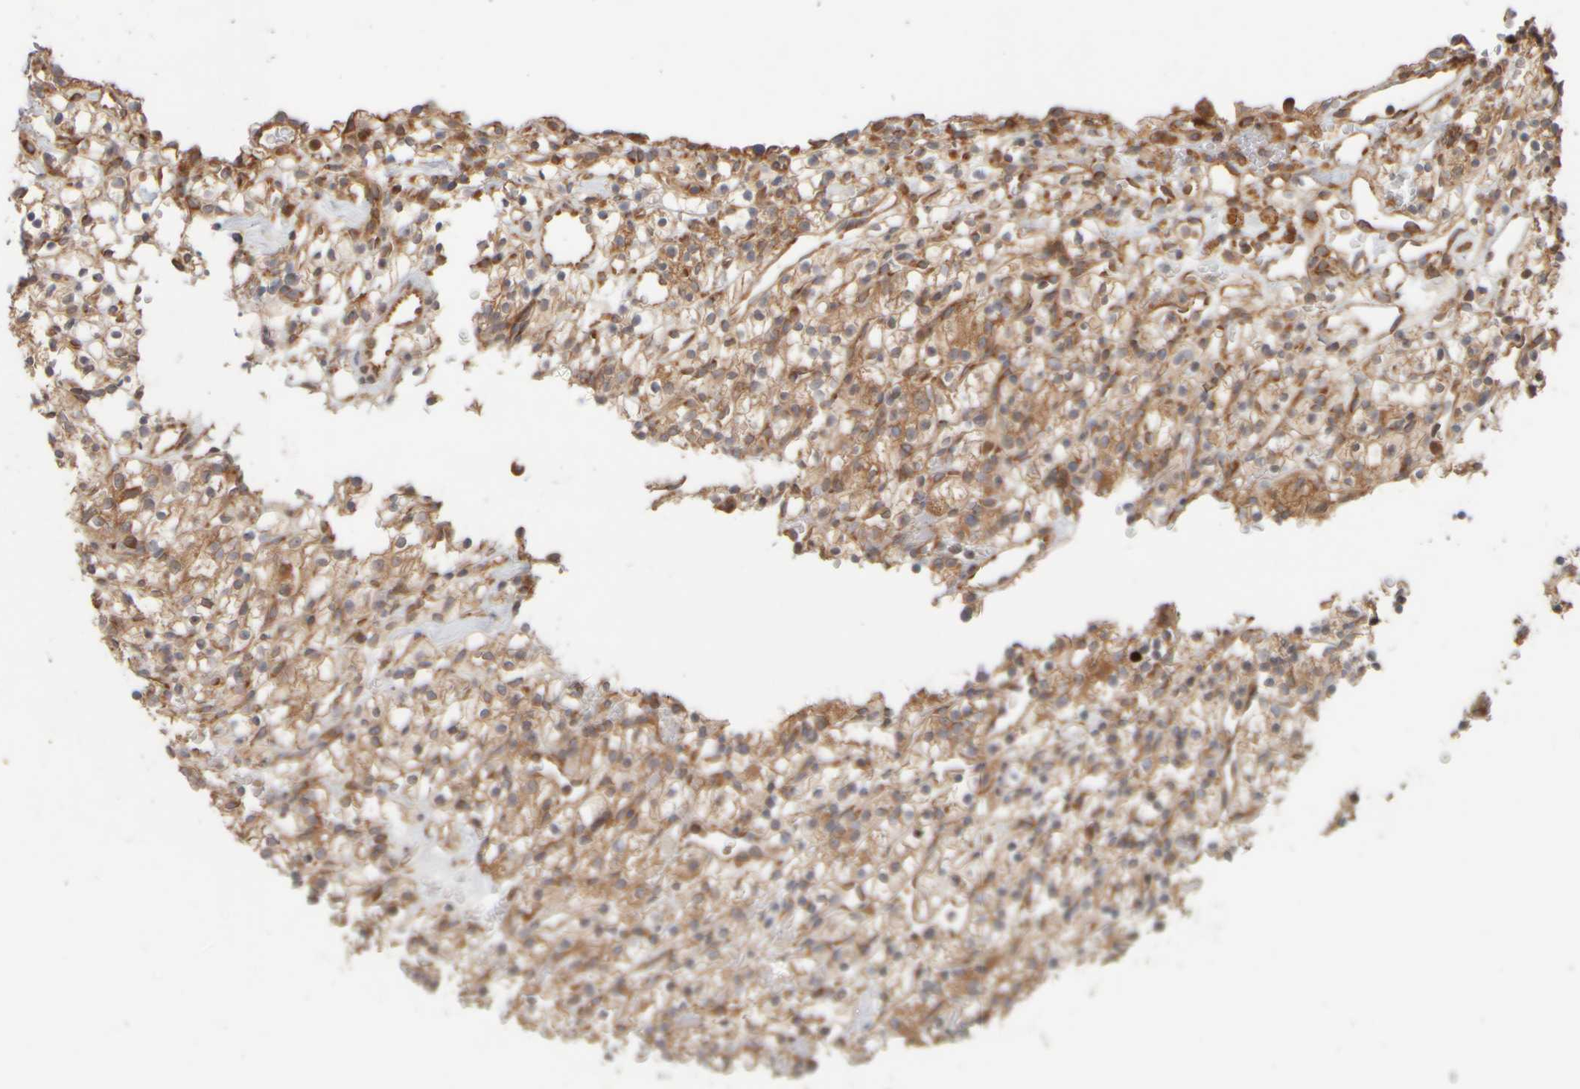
{"staining": {"intensity": "moderate", "quantity": ">75%", "location": "cytoplasmic/membranous"}, "tissue": "renal cancer", "cell_type": "Tumor cells", "image_type": "cancer", "snomed": [{"axis": "morphology", "description": "Adenocarcinoma, NOS"}, {"axis": "topography", "description": "Kidney"}], "caption": "High-magnification brightfield microscopy of adenocarcinoma (renal) stained with DAB (3,3'-diaminobenzidine) (brown) and counterstained with hematoxylin (blue). tumor cells exhibit moderate cytoplasmic/membranous expression is seen in approximately>75% of cells. (brown staining indicates protein expression, while blue staining denotes nuclei).", "gene": "EIF2B3", "patient": {"sex": "female", "age": 57}}